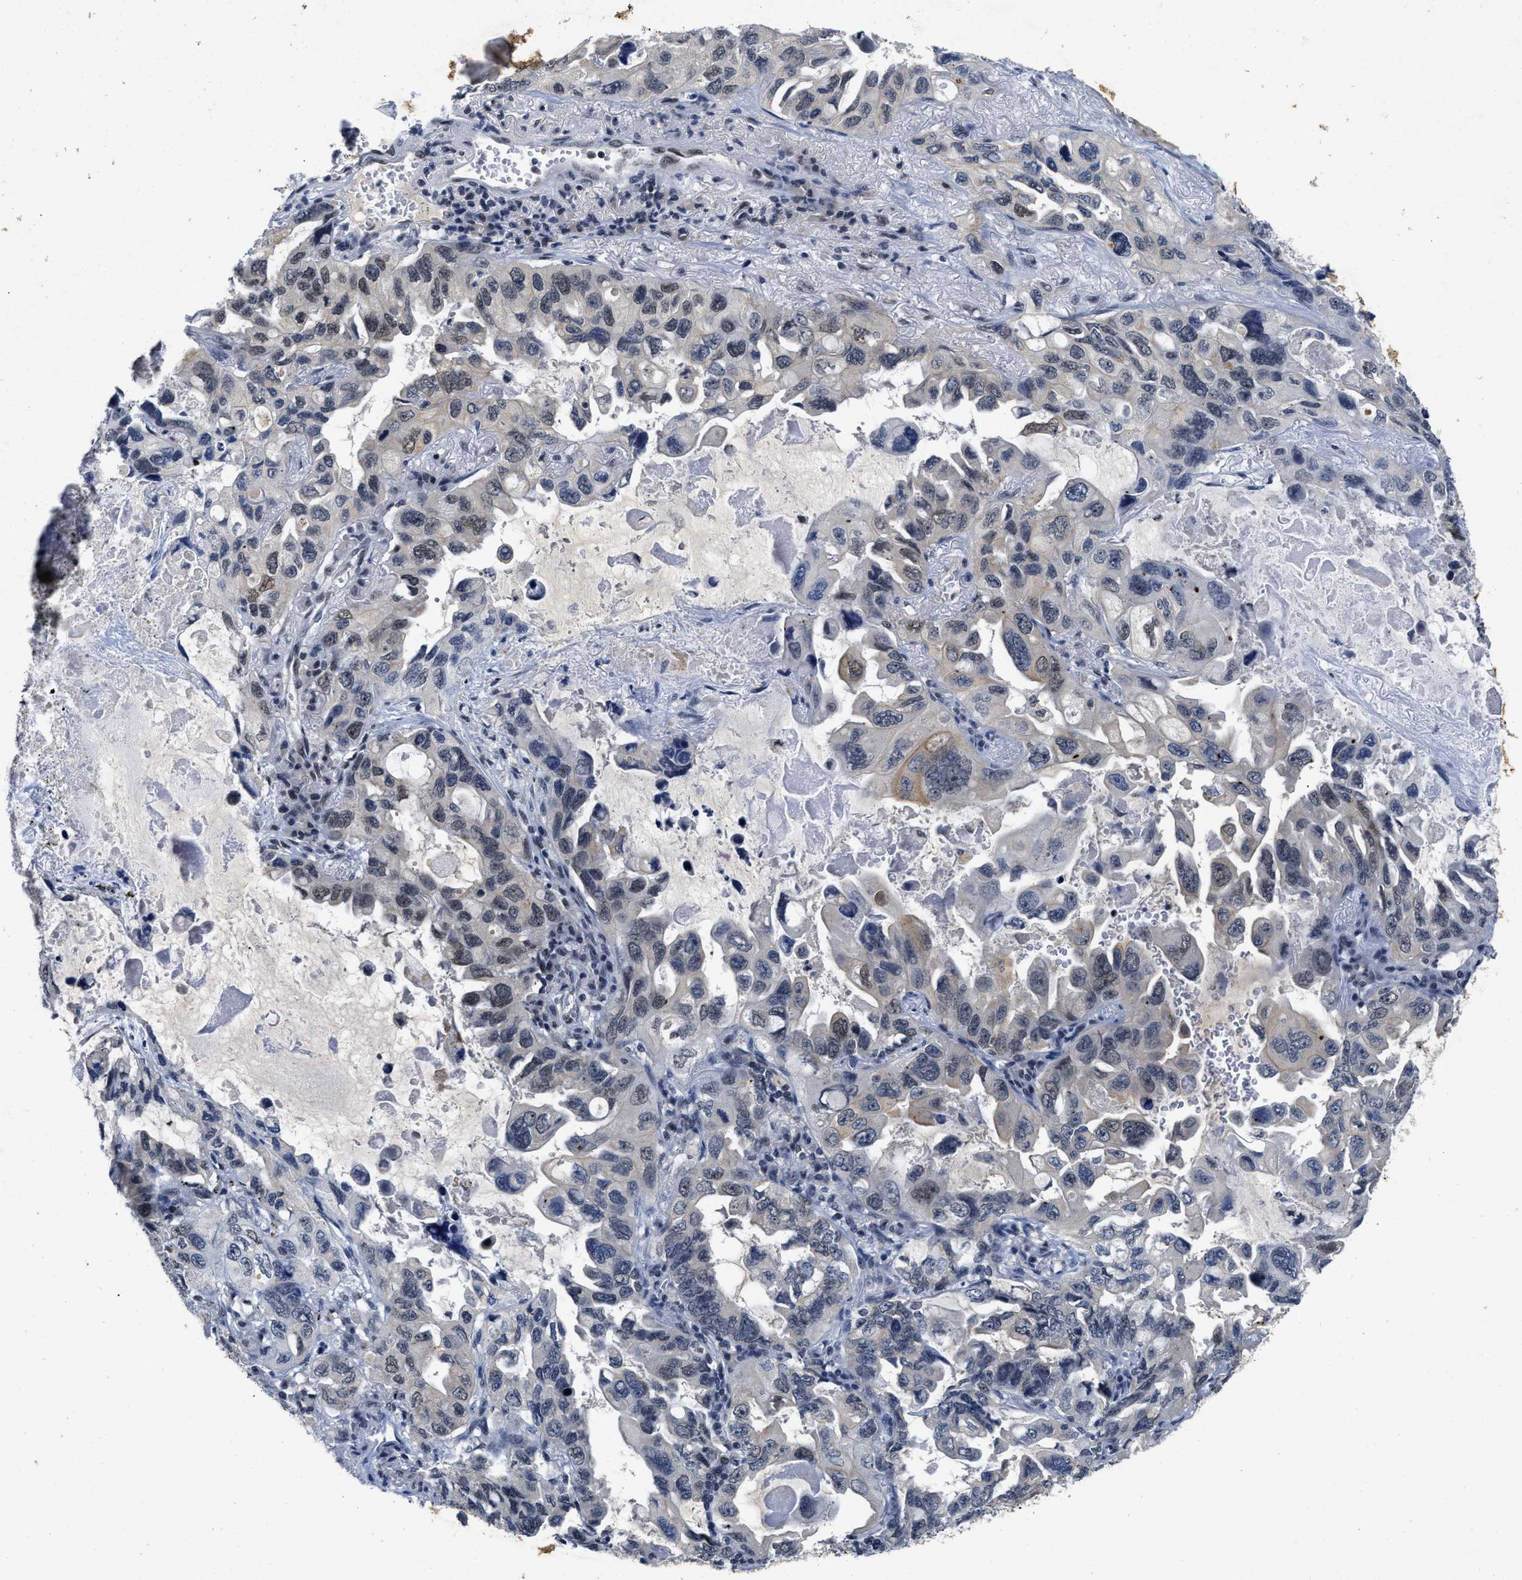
{"staining": {"intensity": "moderate", "quantity": "<25%", "location": "nuclear"}, "tissue": "lung cancer", "cell_type": "Tumor cells", "image_type": "cancer", "snomed": [{"axis": "morphology", "description": "Squamous cell carcinoma, NOS"}, {"axis": "topography", "description": "Lung"}], "caption": "The micrograph displays immunohistochemical staining of squamous cell carcinoma (lung). There is moderate nuclear positivity is appreciated in about <25% of tumor cells.", "gene": "INIP", "patient": {"sex": "female", "age": 73}}